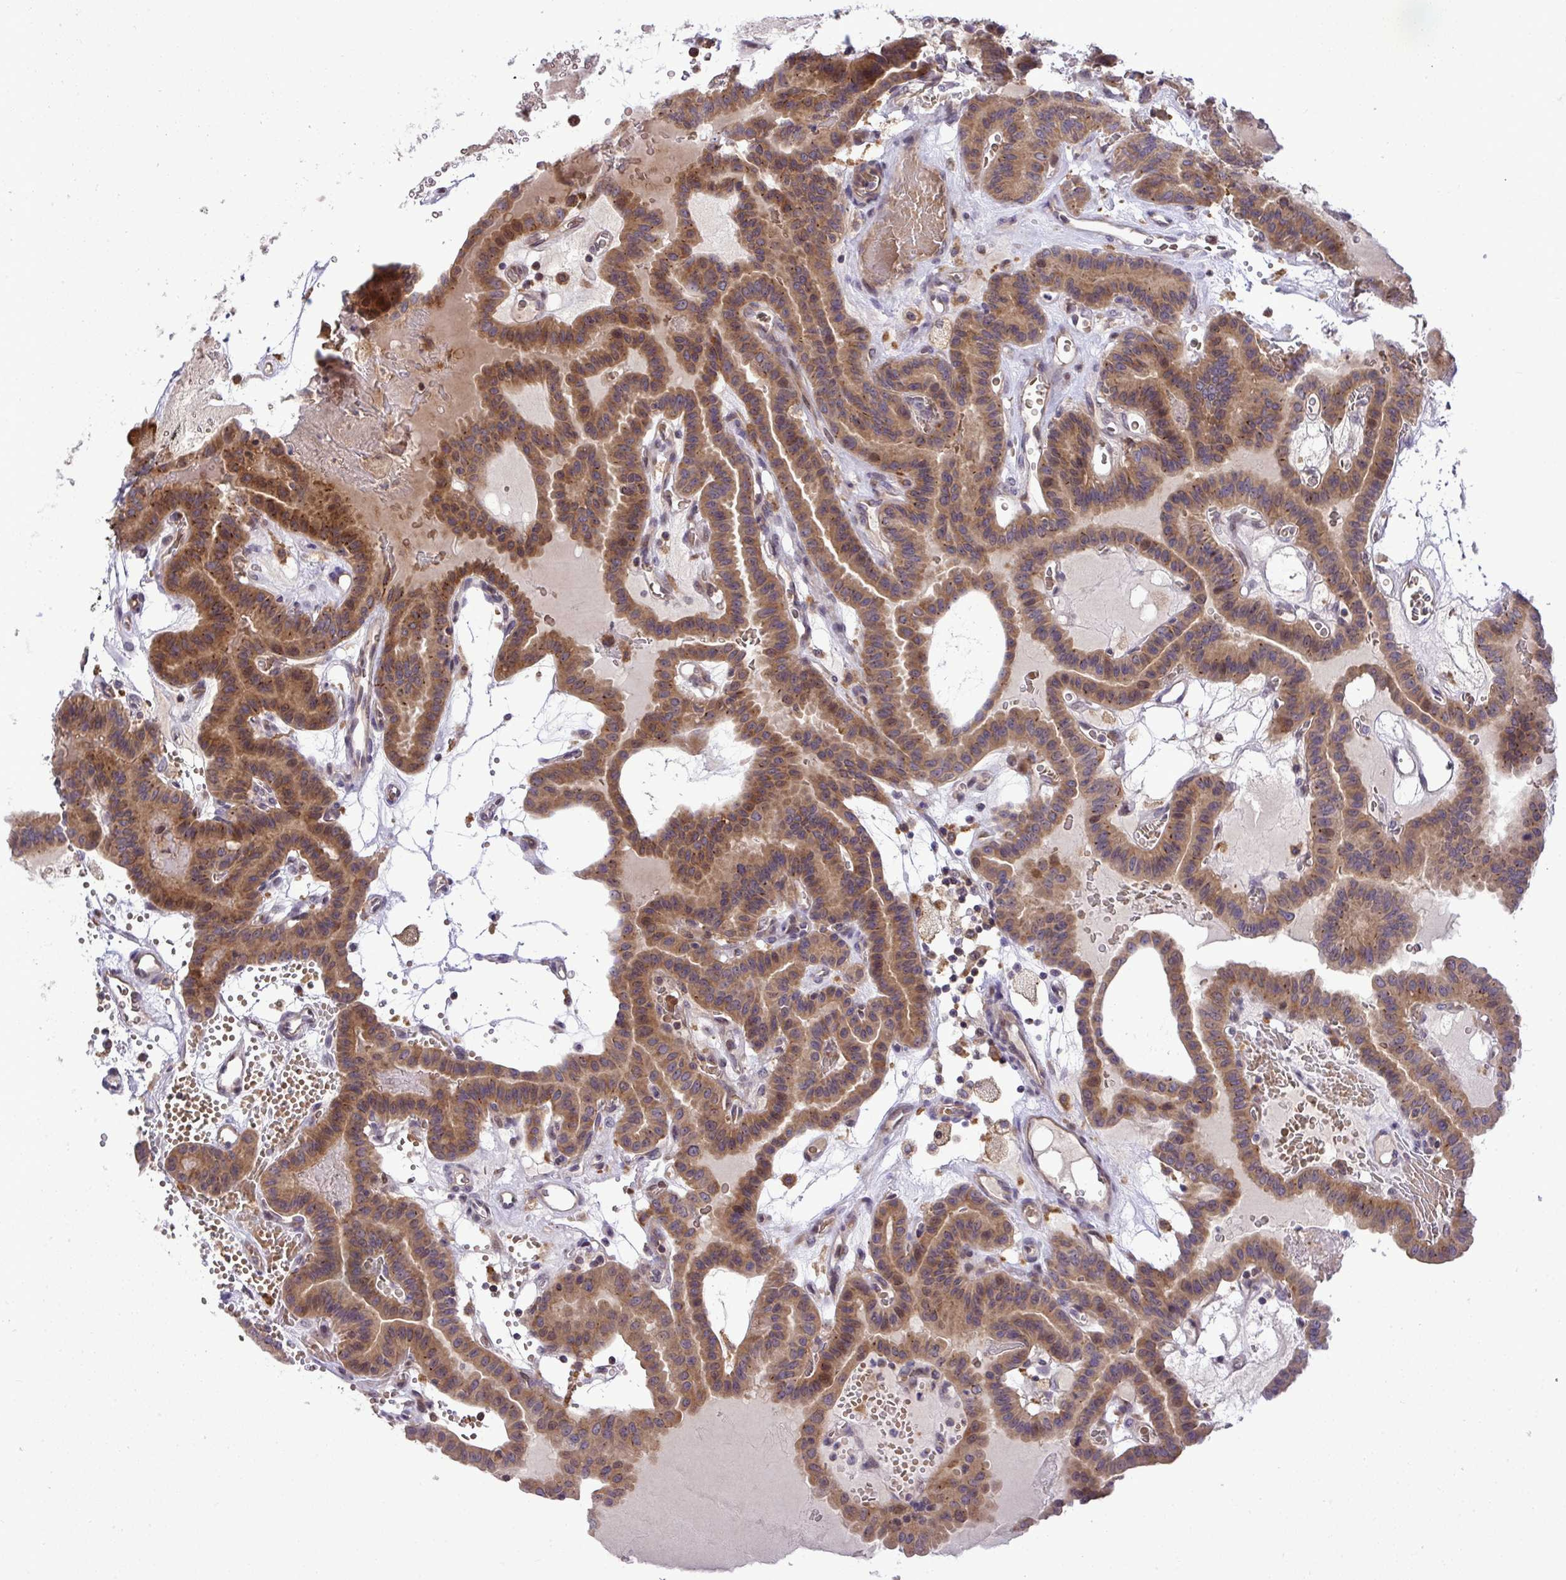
{"staining": {"intensity": "moderate", "quantity": ">75%", "location": "cytoplasmic/membranous"}, "tissue": "thyroid cancer", "cell_type": "Tumor cells", "image_type": "cancer", "snomed": [{"axis": "morphology", "description": "Papillary adenocarcinoma, NOS"}, {"axis": "topography", "description": "Thyroid gland"}], "caption": "IHC image of human thyroid cancer (papillary adenocarcinoma) stained for a protein (brown), which demonstrates medium levels of moderate cytoplasmic/membranous positivity in about >75% of tumor cells.", "gene": "SLC9A6", "patient": {"sex": "male", "age": 87}}